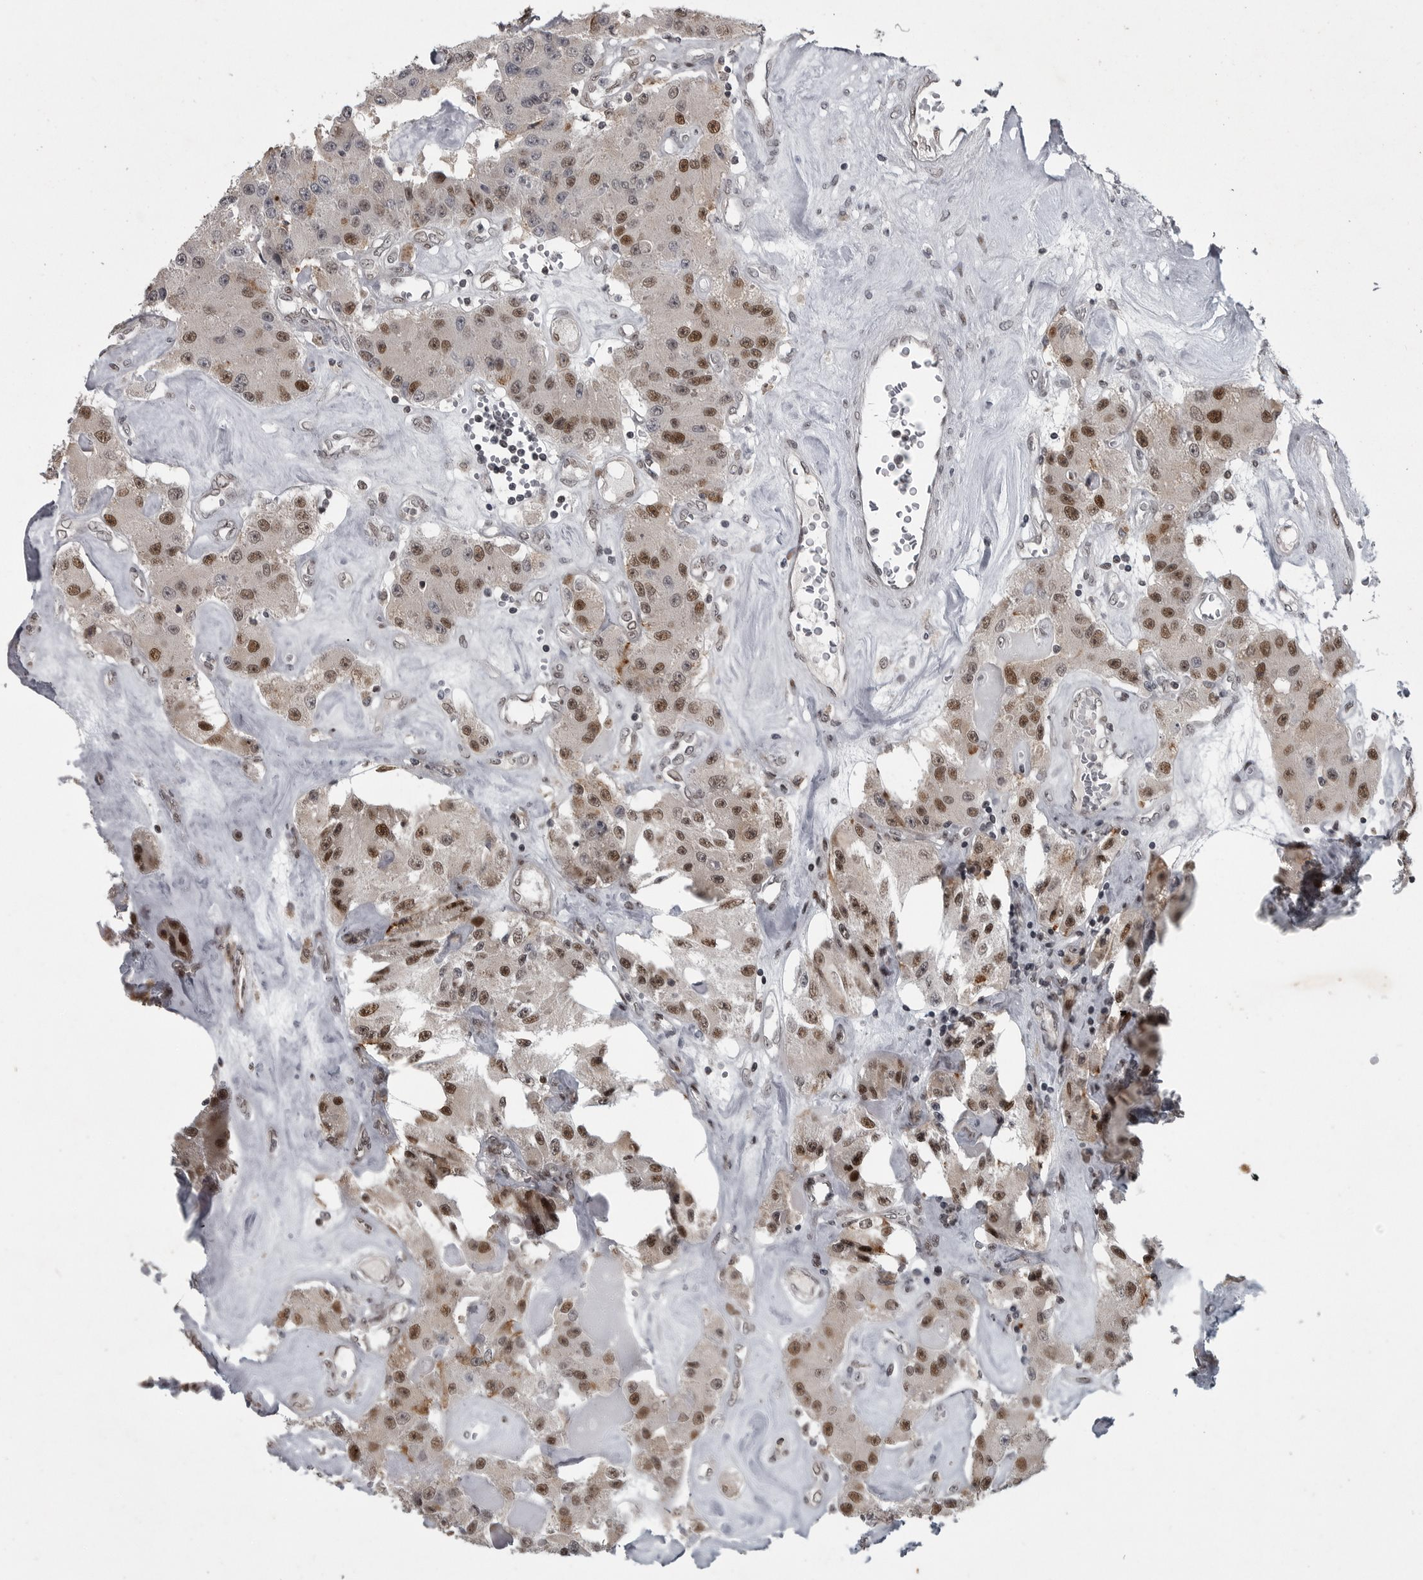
{"staining": {"intensity": "moderate", "quantity": ">75%", "location": "nuclear"}, "tissue": "carcinoid", "cell_type": "Tumor cells", "image_type": "cancer", "snomed": [{"axis": "morphology", "description": "Carcinoid, malignant, NOS"}, {"axis": "topography", "description": "Pancreas"}], "caption": "Carcinoid was stained to show a protein in brown. There is medium levels of moderate nuclear positivity in approximately >75% of tumor cells. The staining was performed using DAB, with brown indicating positive protein expression. Nuclei are stained blue with hematoxylin.", "gene": "C8orf58", "patient": {"sex": "male", "age": 41}}